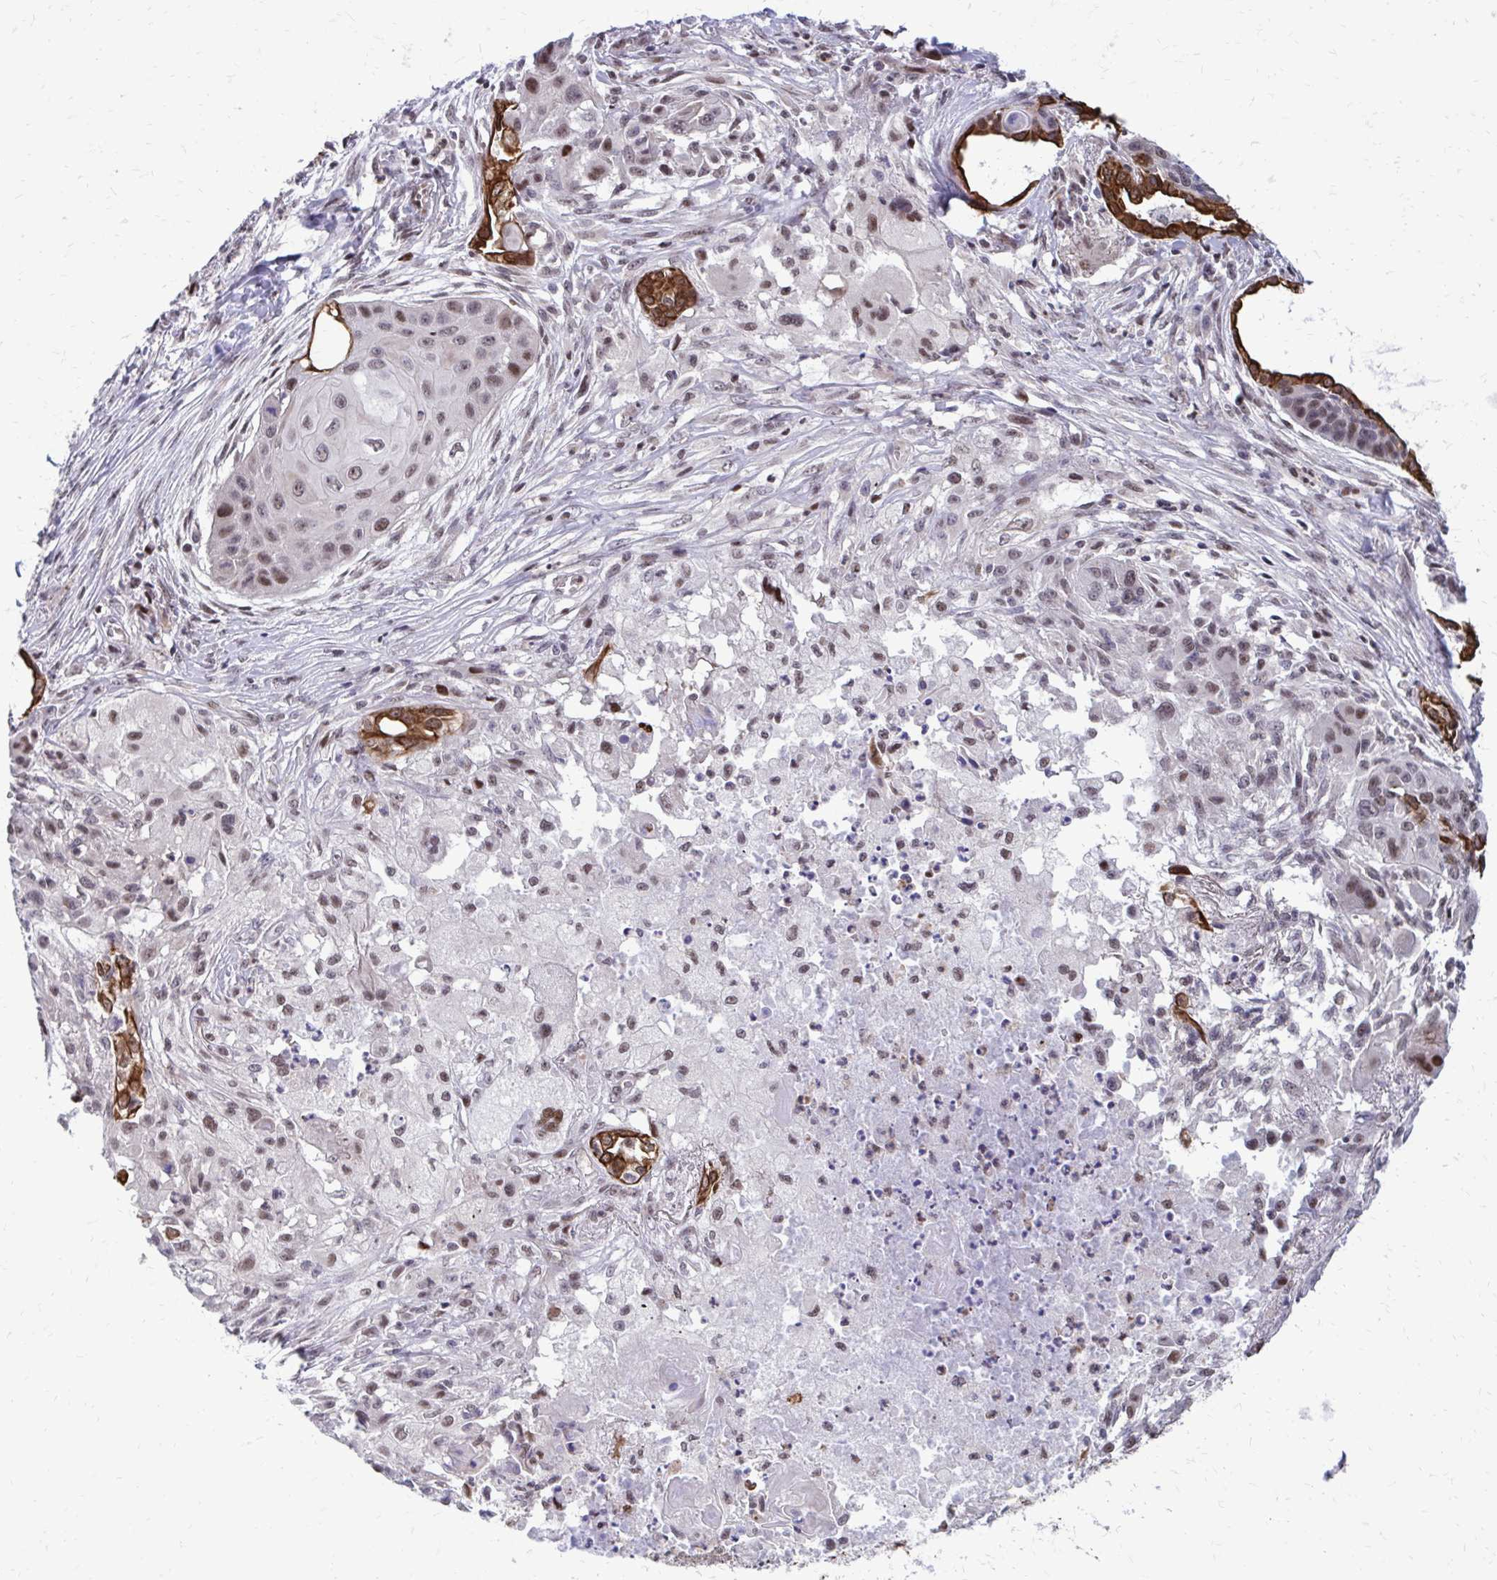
{"staining": {"intensity": "moderate", "quantity": ">75%", "location": "nuclear"}, "tissue": "lung cancer", "cell_type": "Tumor cells", "image_type": "cancer", "snomed": [{"axis": "morphology", "description": "Squamous cell carcinoma, NOS"}, {"axis": "topography", "description": "Lung"}], "caption": "This is a photomicrograph of IHC staining of lung squamous cell carcinoma, which shows moderate positivity in the nuclear of tumor cells.", "gene": "ANKRD30B", "patient": {"sex": "male", "age": 71}}